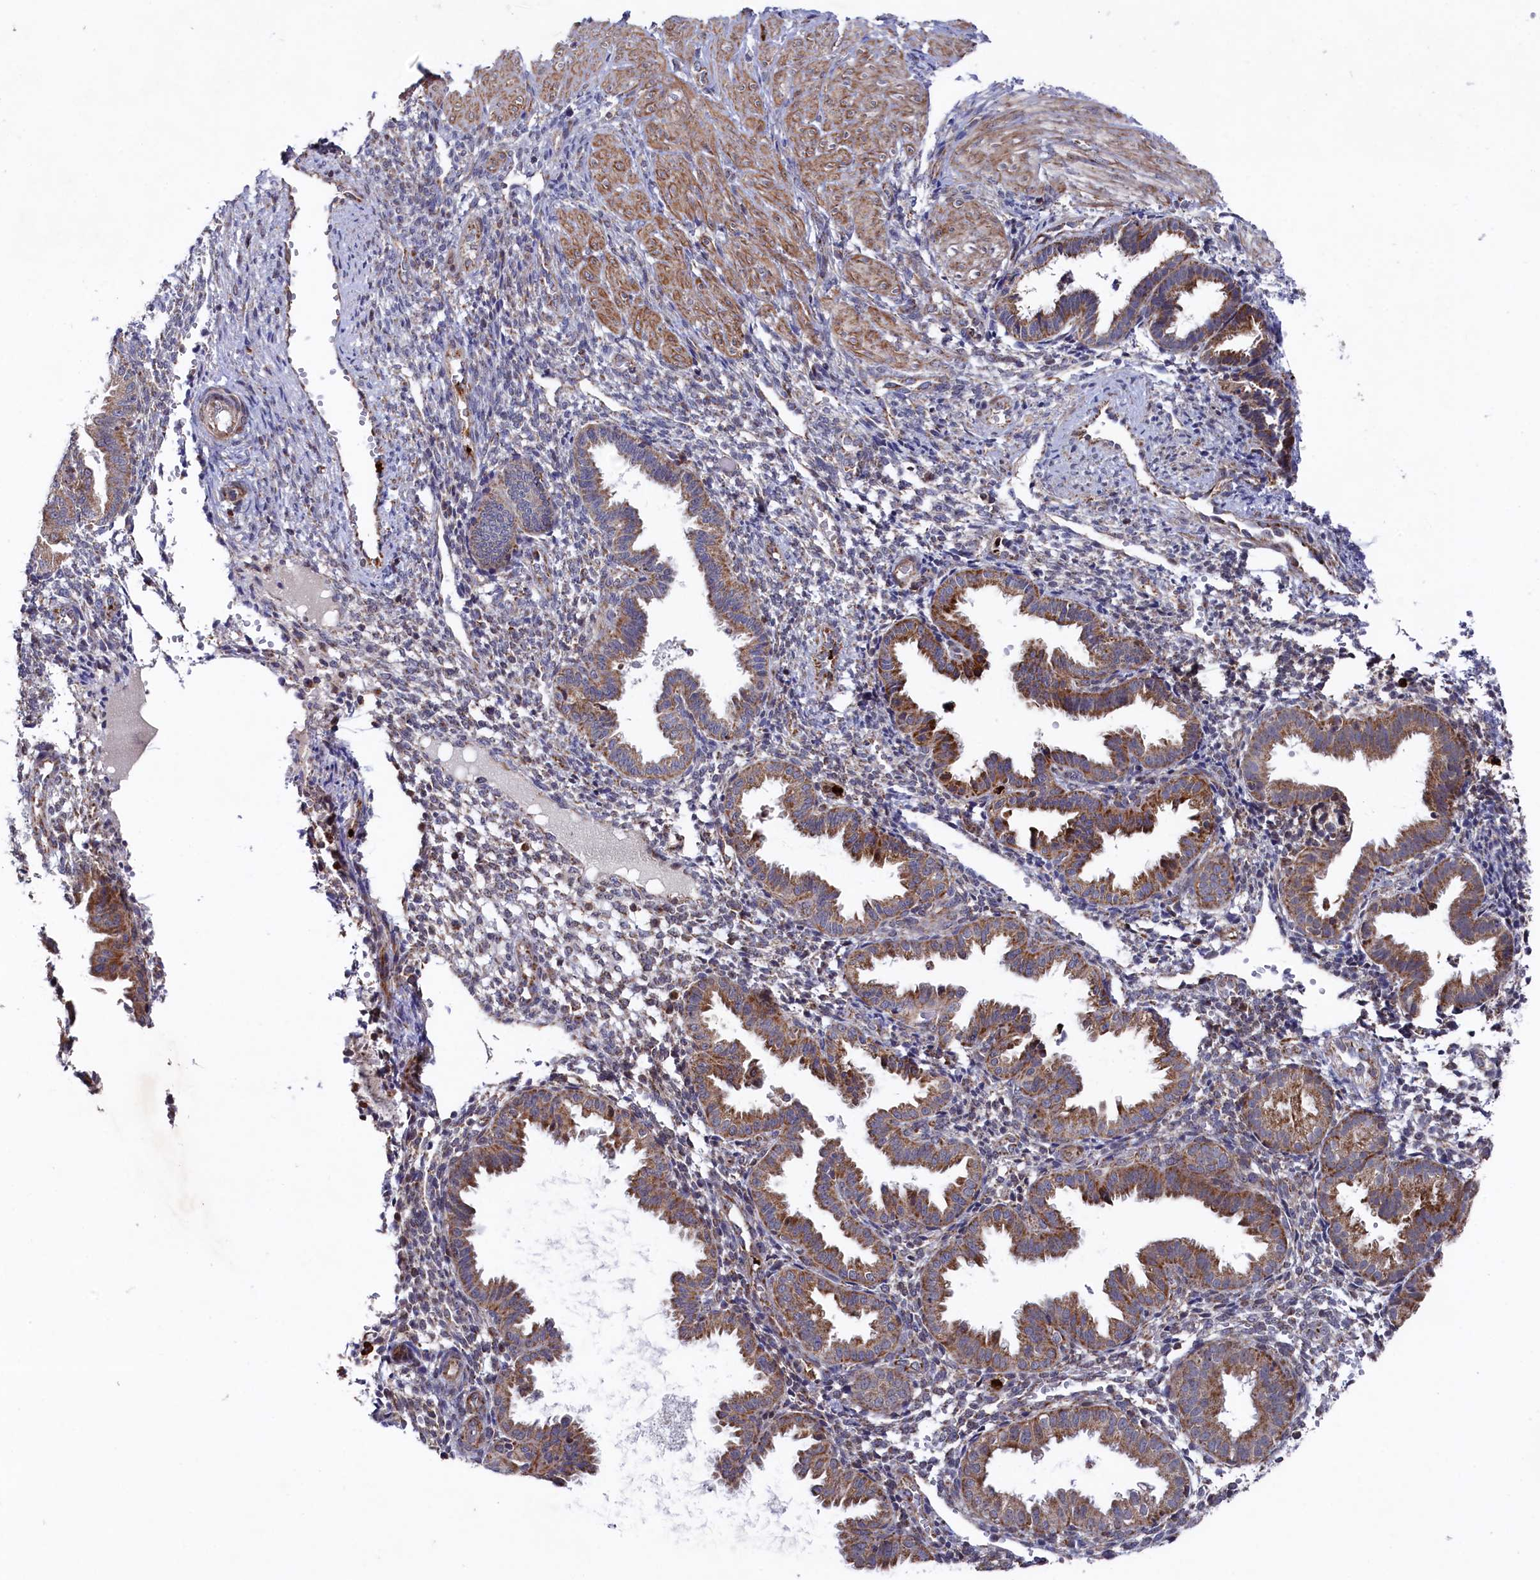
{"staining": {"intensity": "moderate", "quantity": "<25%", "location": "cytoplasmic/membranous"}, "tissue": "endometrium", "cell_type": "Cells in endometrial stroma", "image_type": "normal", "snomed": [{"axis": "morphology", "description": "Normal tissue, NOS"}, {"axis": "topography", "description": "Endometrium"}], "caption": "IHC (DAB) staining of unremarkable endometrium reveals moderate cytoplasmic/membranous protein staining in approximately <25% of cells in endometrial stroma.", "gene": "CHCHD1", "patient": {"sex": "female", "age": 33}}